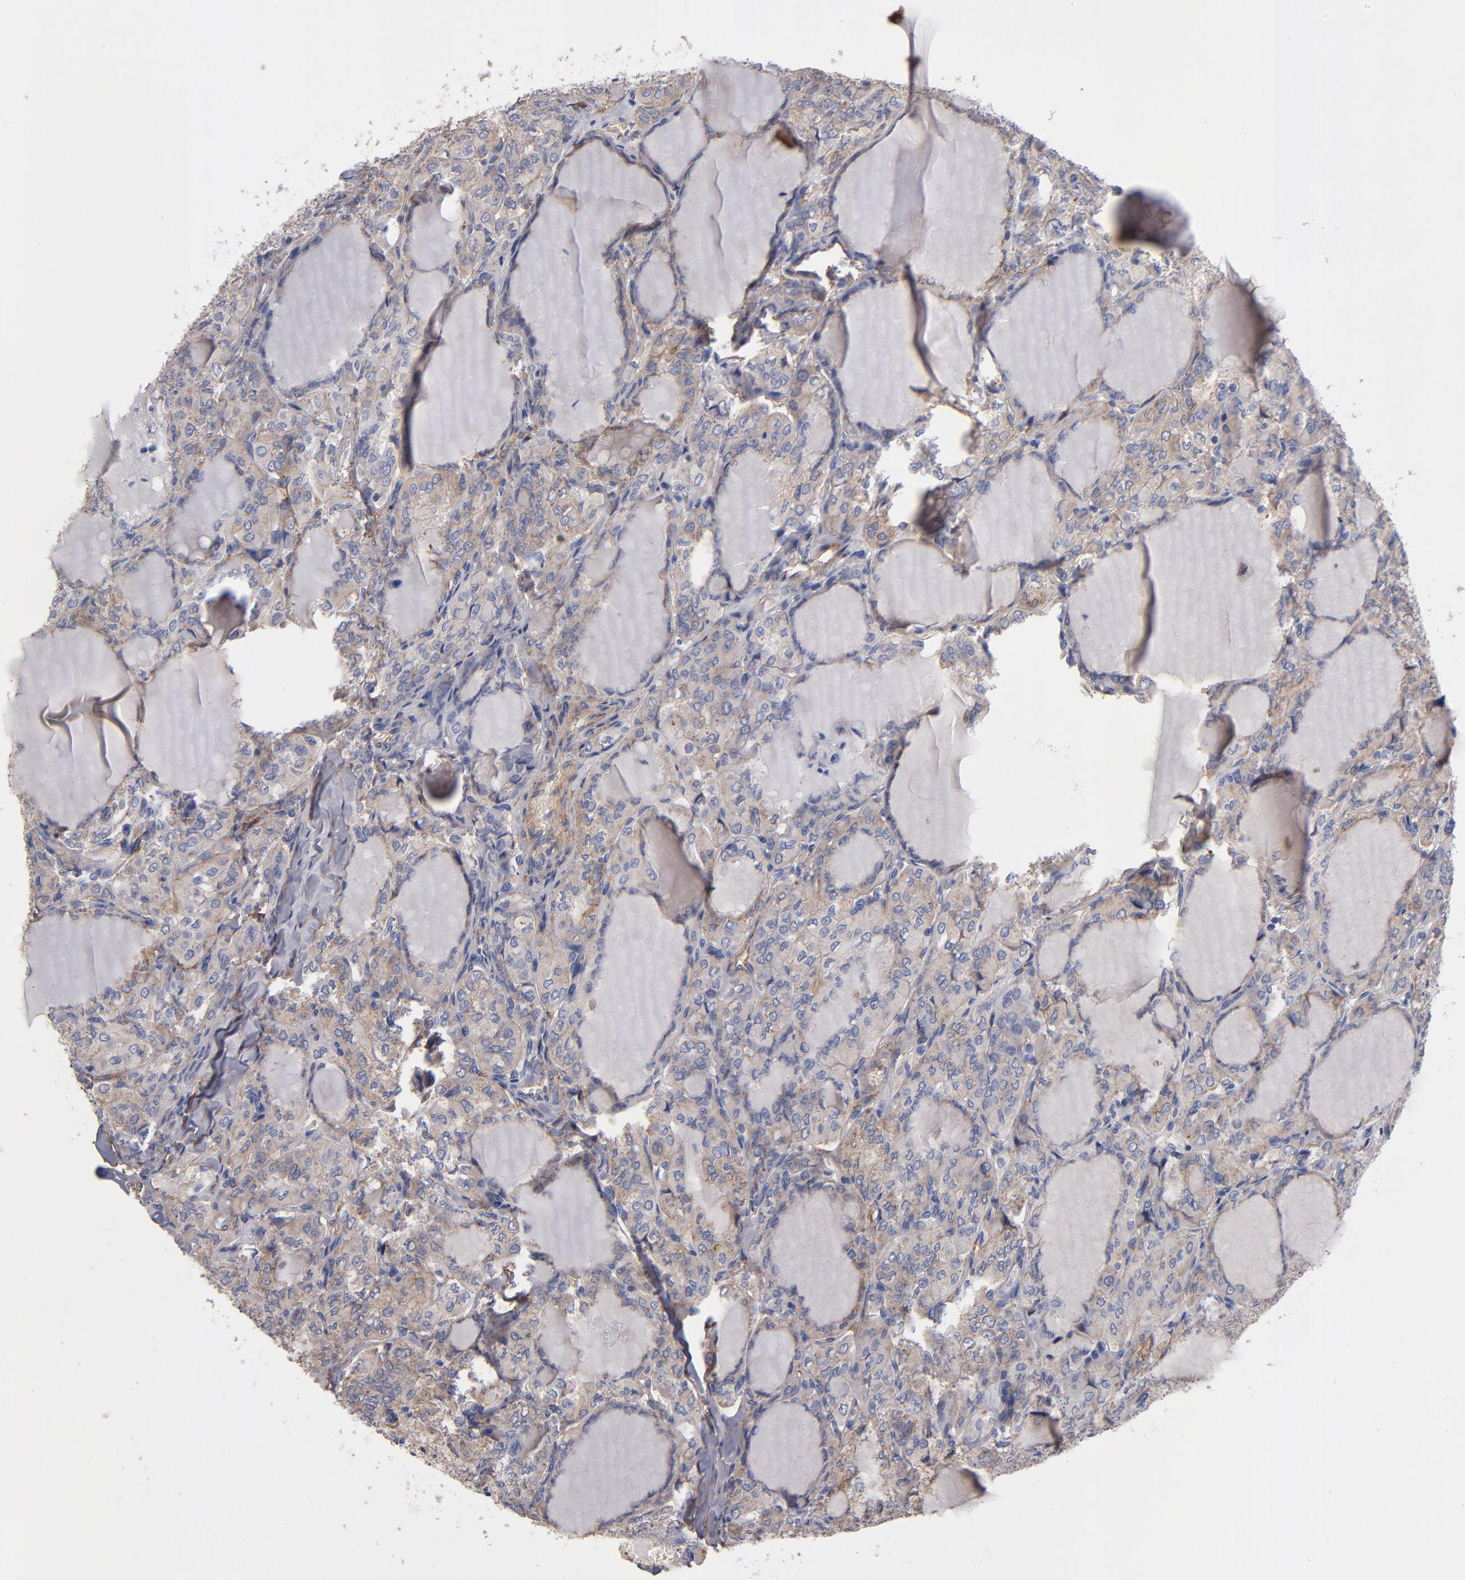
{"staining": {"intensity": "weak", "quantity": ">75%", "location": "cytoplasmic/membranous"}, "tissue": "thyroid cancer", "cell_type": "Tumor cells", "image_type": "cancer", "snomed": [{"axis": "morphology", "description": "Papillary adenocarcinoma, NOS"}, {"axis": "topography", "description": "Thyroid gland"}], "caption": "Thyroid cancer (papillary adenocarcinoma) stained for a protein reveals weak cytoplasmic/membranous positivity in tumor cells.", "gene": "PLSCR4", "patient": {"sex": "male", "age": 20}}